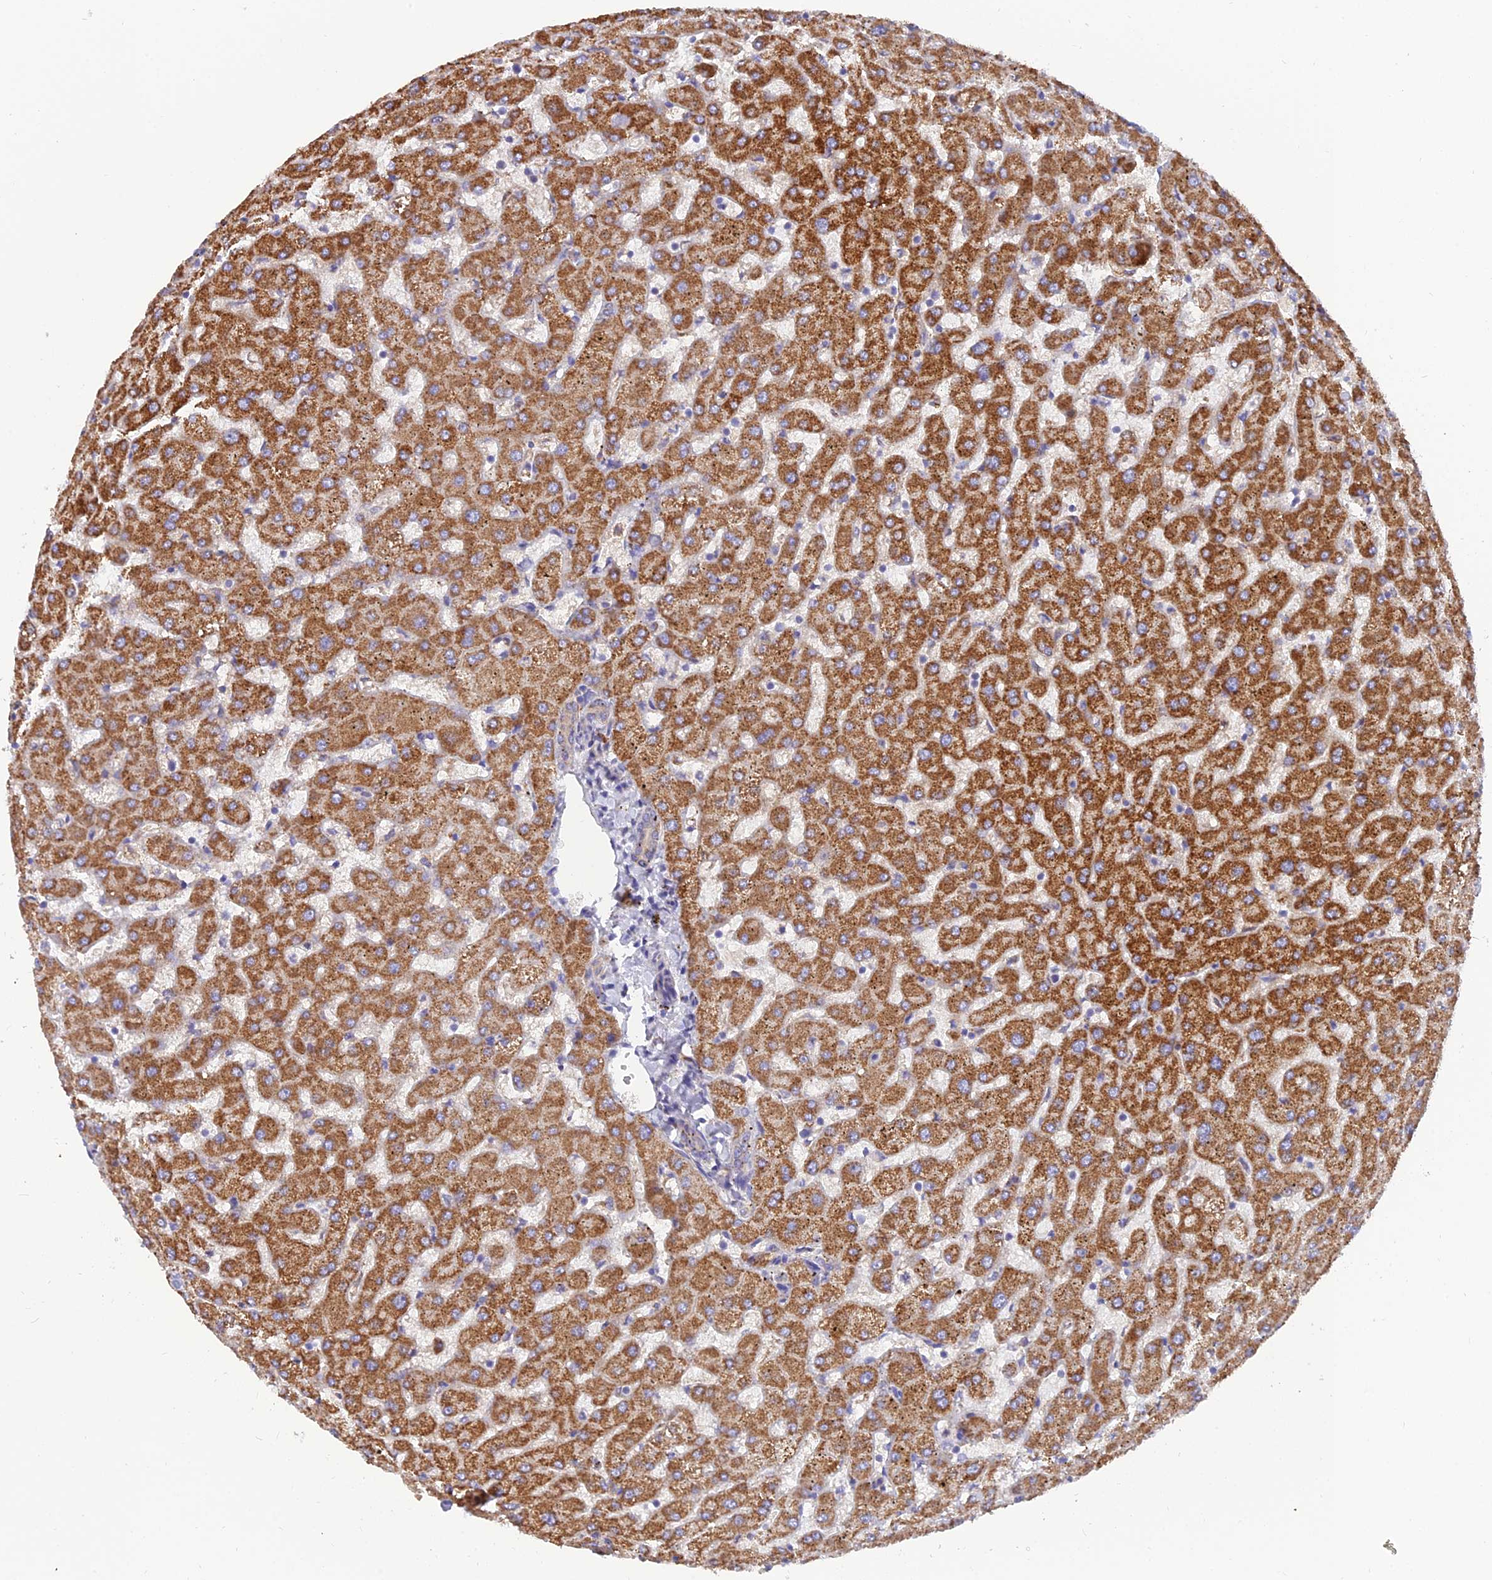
{"staining": {"intensity": "moderate", "quantity": "<25%", "location": "cytoplasmic/membranous"}, "tissue": "liver", "cell_type": "Cholangiocytes", "image_type": "normal", "snomed": [{"axis": "morphology", "description": "Normal tissue, NOS"}, {"axis": "topography", "description": "Liver"}], "caption": "Cholangiocytes display low levels of moderate cytoplasmic/membranous positivity in approximately <25% of cells in unremarkable human liver. (Brightfield microscopy of DAB IHC at high magnification).", "gene": "TIGD6", "patient": {"sex": "female", "age": 63}}